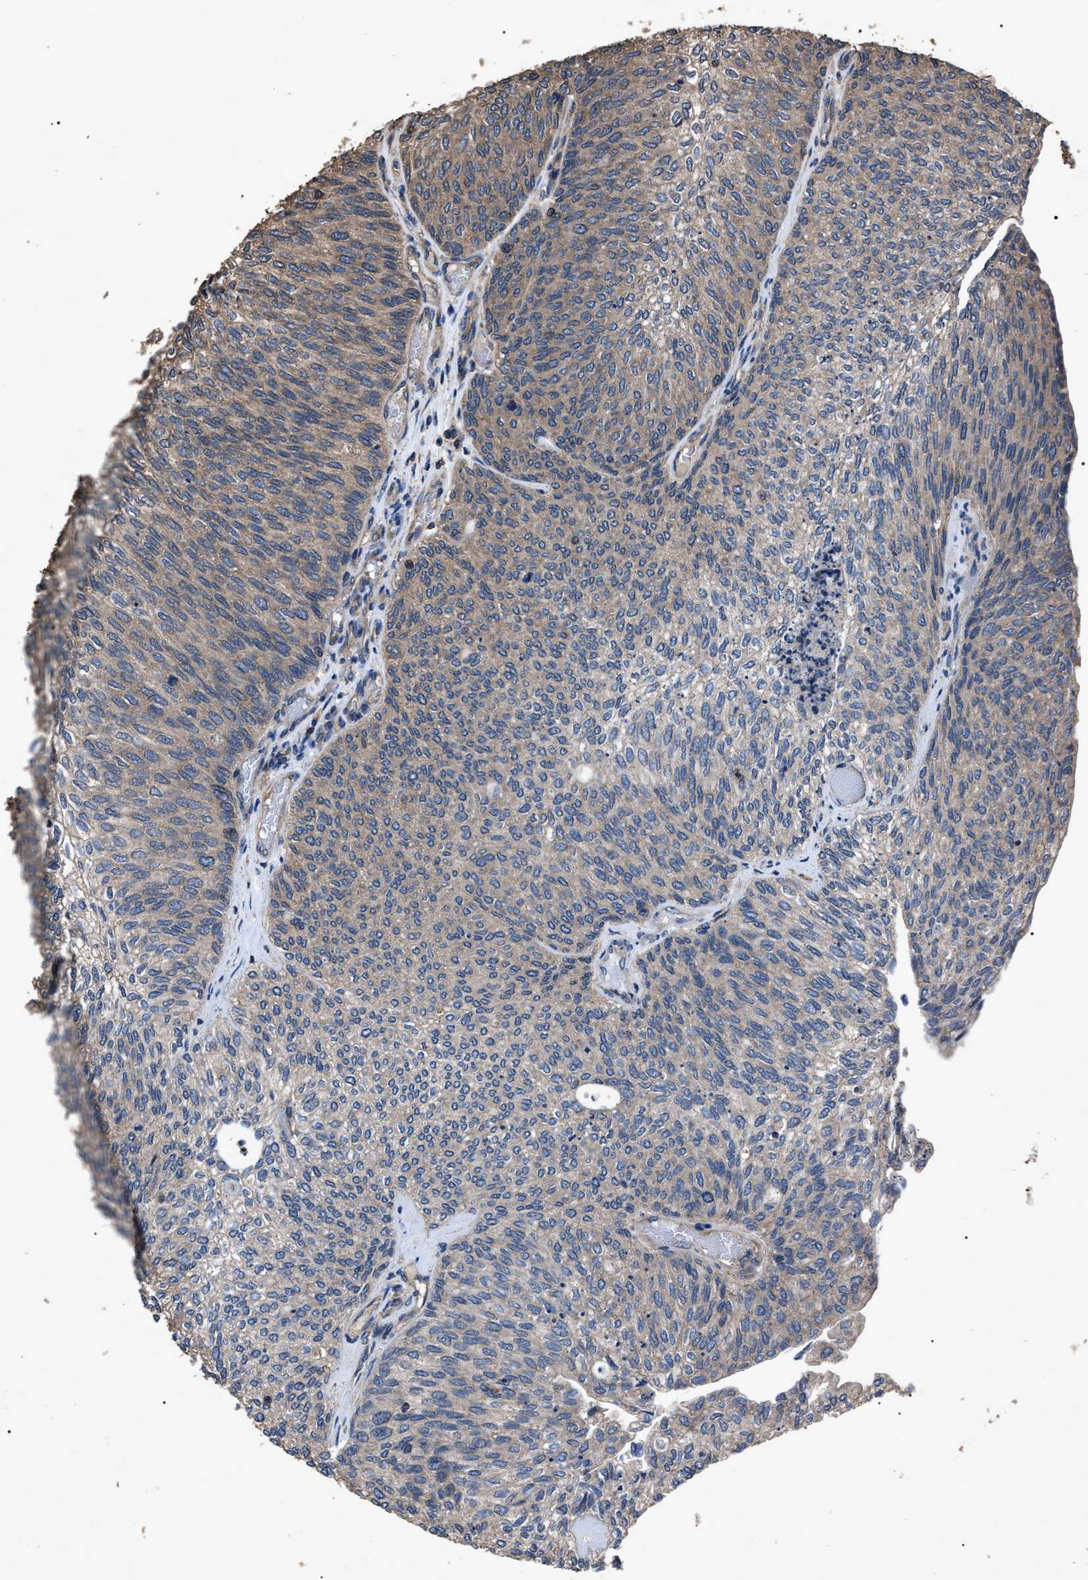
{"staining": {"intensity": "weak", "quantity": "<25%", "location": "cytoplasmic/membranous"}, "tissue": "urothelial cancer", "cell_type": "Tumor cells", "image_type": "cancer", "snomed": [{"axis": "morphology", "description": "Urothelial carcinoma, Low grade"}, {"axis": "topography", "description": "Urinary bladder"}], "caption": "This is a photomicrograph of IHC staining of urothelial carcinoma (low-grade), which shows no positivity in tumor cells.", "gene": "RNF216", "patient": {"sex": "female", "age": 79}}